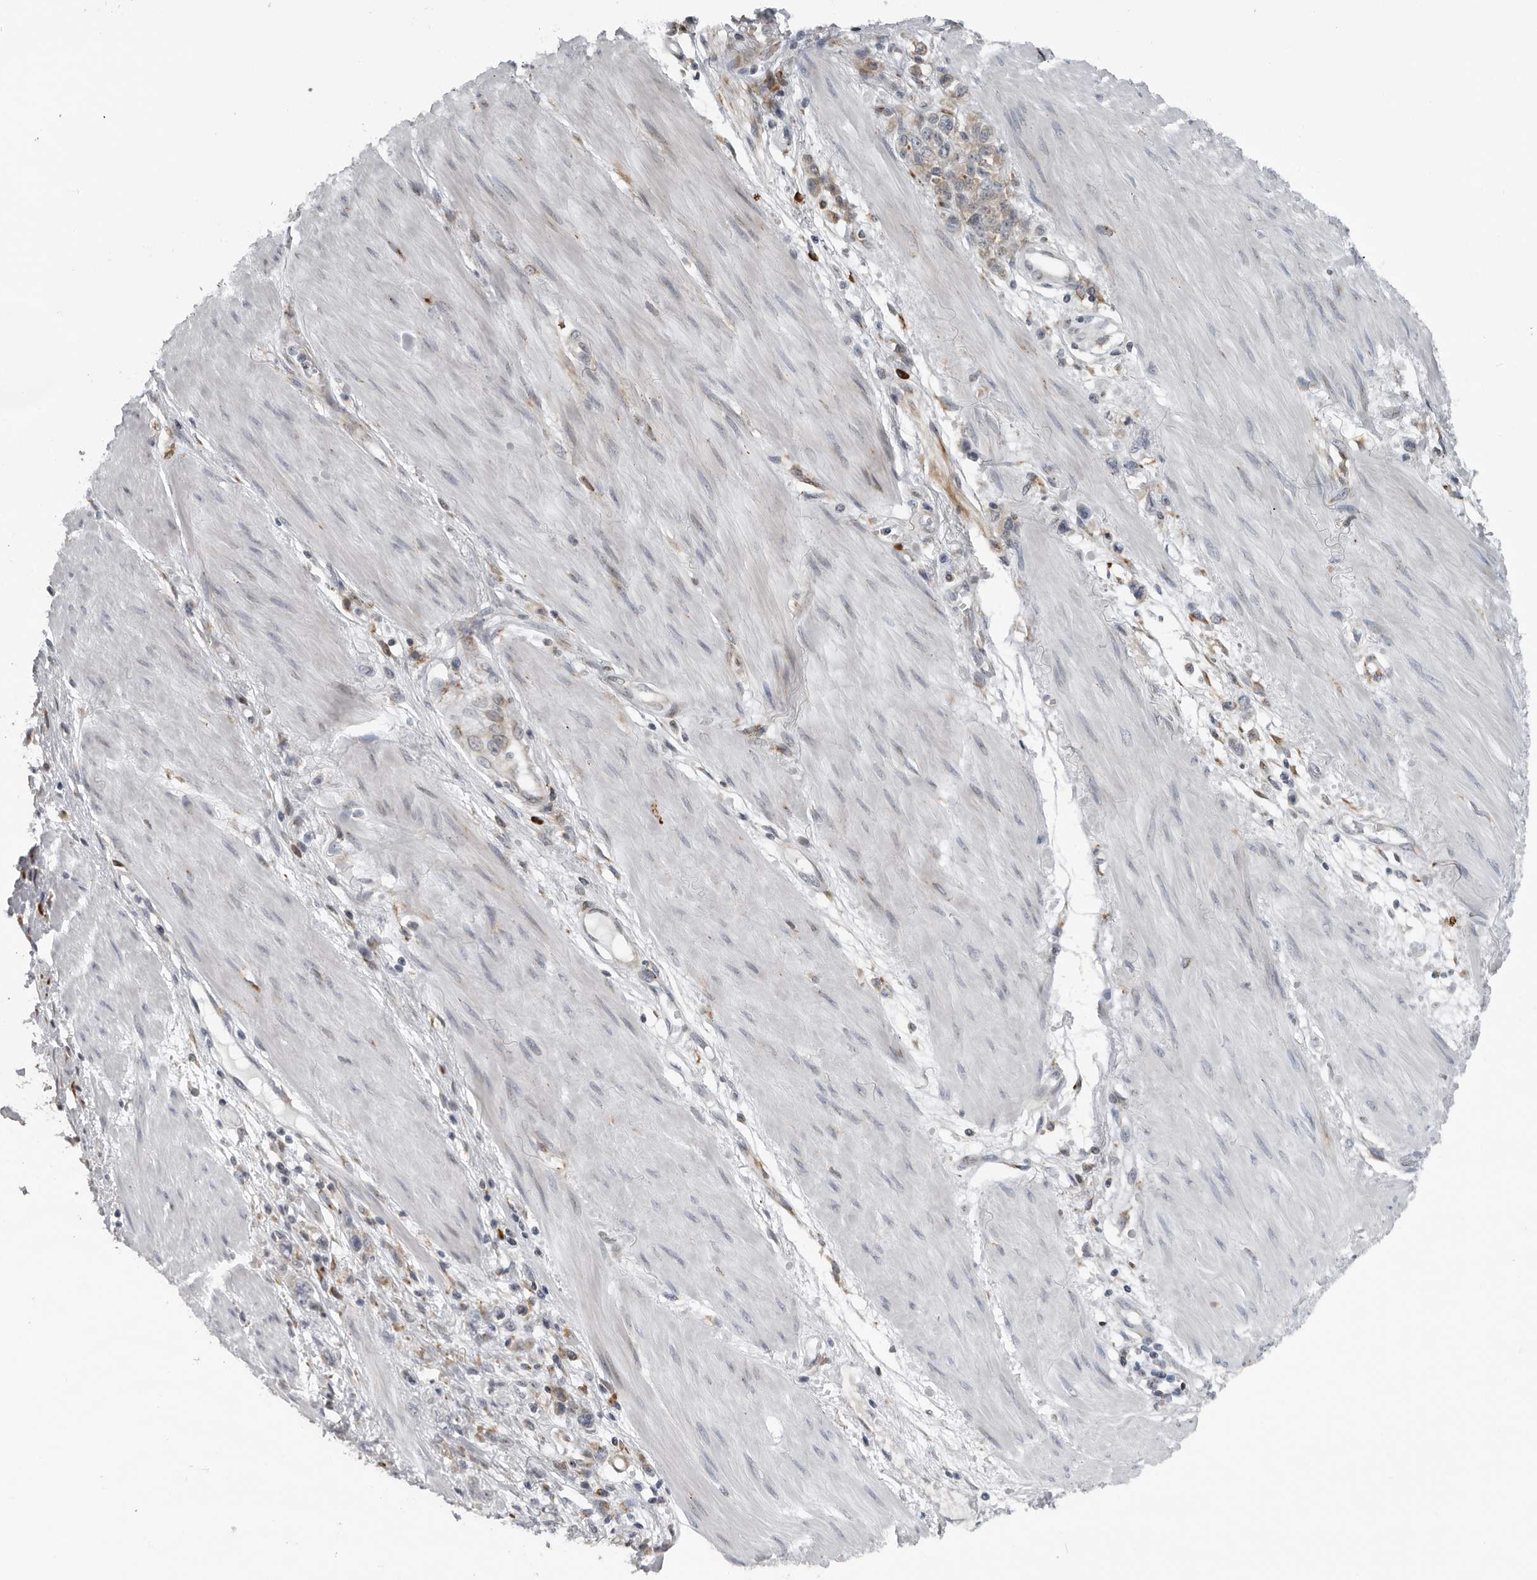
{"staining": {"intensity": "weak", "quantity": "<25%", "location": "cytoplasmic/membranous"}, "tissue": "stomach cancer", "cell_type": "Tumor cells", "image_type": "cancer", "snomed": [{"axis": "morphology", "description": "Adenocarcinoma, NOS"}, {"axis": "topography", "description": "Stomach"}], "caption": "Stomach adenocarcinoma was stained to show a protein in brown. There is no significant staining in tumor cells.", "gene": "ALPK2", "patient": {"sex": "female", "age": 76}}